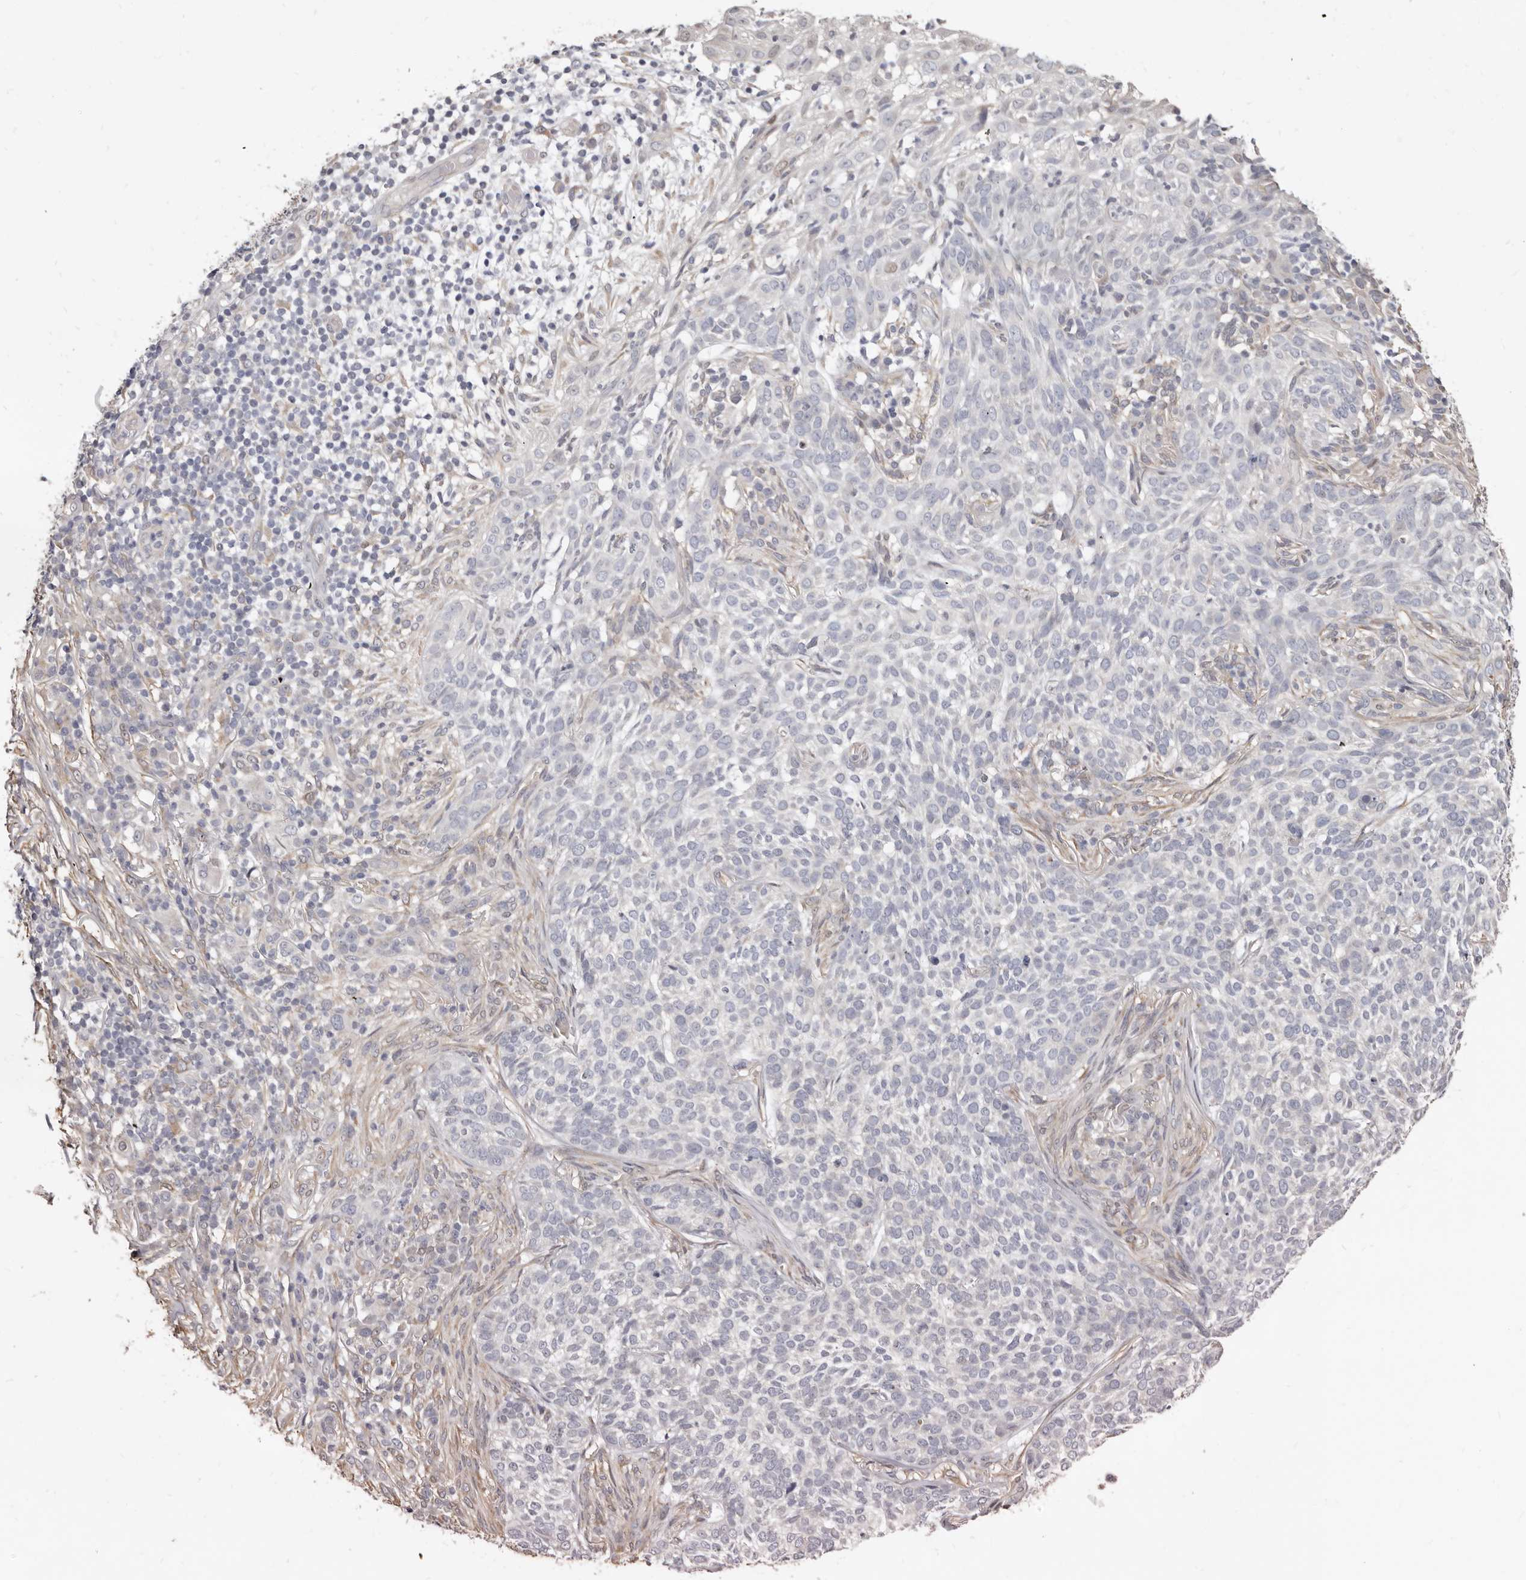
{"staining": {"intensity": "negative", "quantity": "none", "location": "none"}, "tissue": "skin cancer", "cell_type": "Tumor cells", "image_type": "cancer", "snomed": [{"axis": "morphology", "description": "Basal cell carcinoma"}, {"axis": "topography", "description": "Skin"}], "caption": "This is an immunohistochemistry image of skin cancer. There is no positivity in tumor cells.", "gene": "KHDRBS2", "patient": {"sex": "female", "age": 64}}